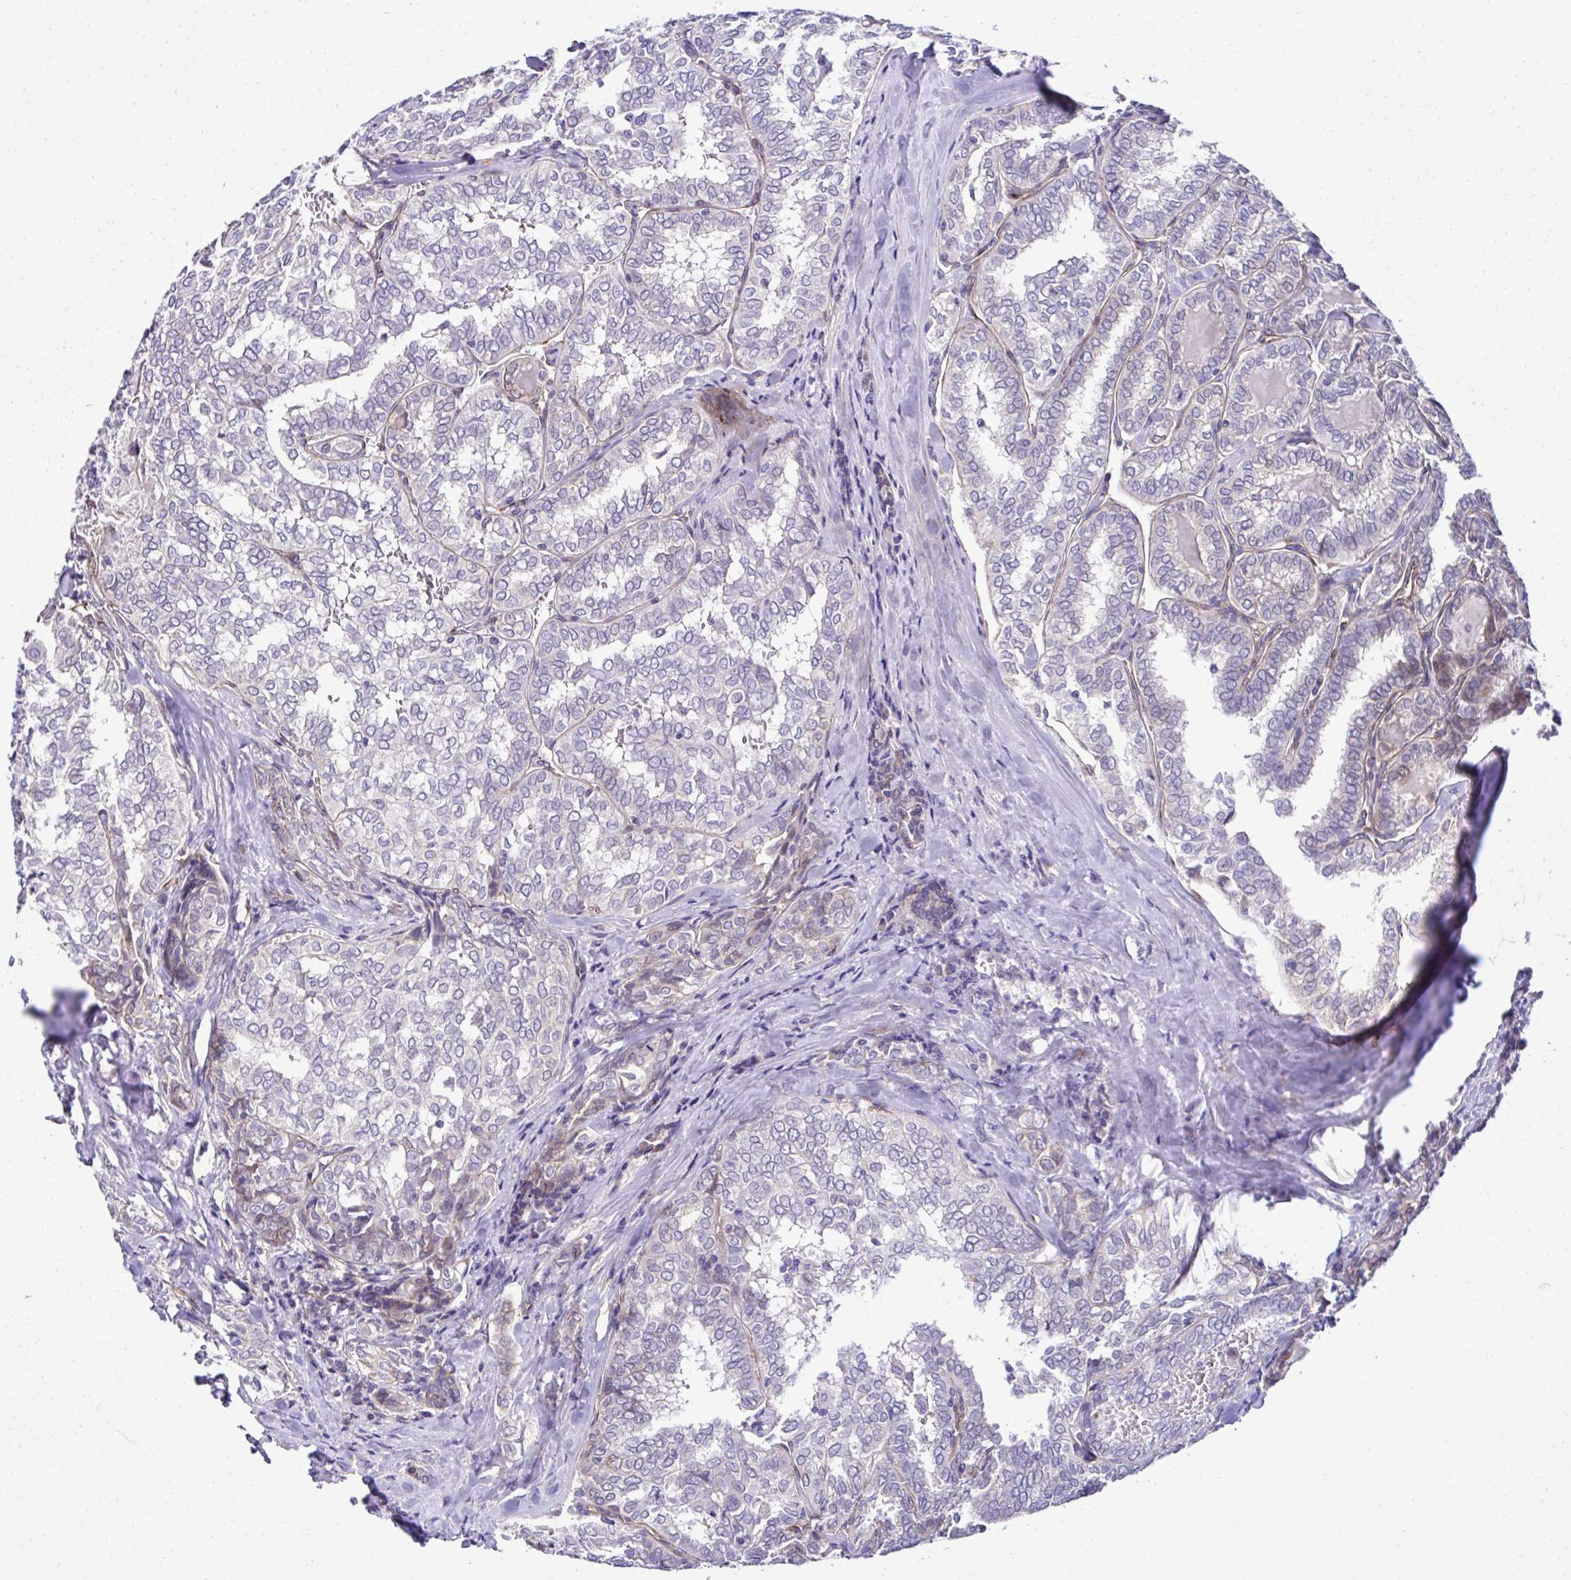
{"staining": {"intensity": "negative", "quantity": "none", "location": "none"}, "tissue": "thyroid cancer", "cell_type": "Tumor cells", "image_type": "cancer", "snomed": [{"axis": "morphology", "description": "Papillary adenocarcinoma, NOS"}, {"axis": "topography", "description": "Thyroid gland"}], "caption": "This histopathology image is of thyroid cancer stained with immunohistochemistry to label a protein in brown with the nuclei are counter-stained blue. There is no staining in tumor cells. (Immunohistochemistry, brightfield microscopy, high magnification).", "gene": "TRIM52", "patient": {"sex": "female", "age": 30}}